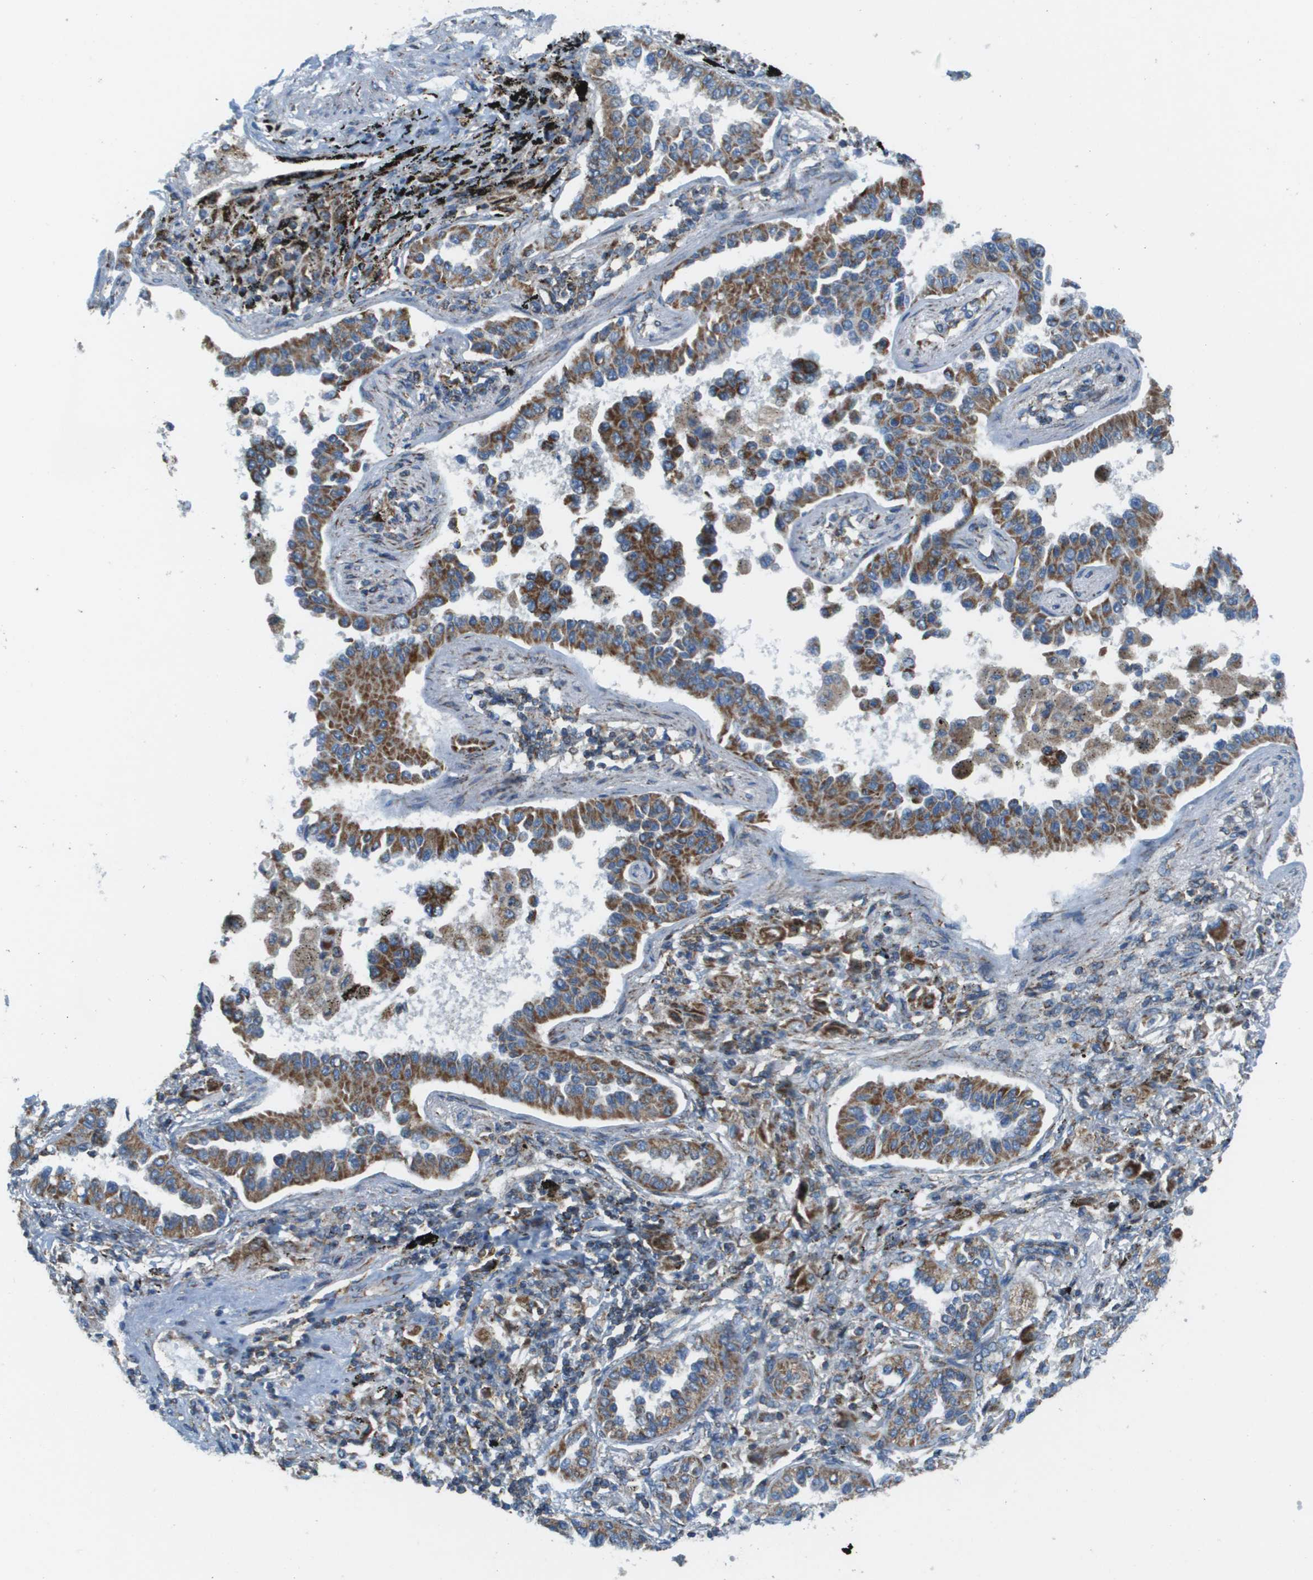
{"staining": {"intensity": "moderate", "quantity": ">75%", "location": "cytoplasmic/membranous"}, "tissue": "lung cancer", "cell_type": "Tumor cells", "image_type": "cancer", "snomed": [{"axis": "morphology", "description": "Normal tissue, NOS"}, {"axis": "morphology", "description": "Adenocarcinoma, NOS"}, {"axis": "topography", "description": "Lung"}], "caption": "This is a micrograph of IHC staining of adenocarcinoma (lung), which shows moderate staining in the cytoplasmic/membranous of tumor cells.", "gene": "TAOK3", "patient": {"sex": "male", "age": 59}}